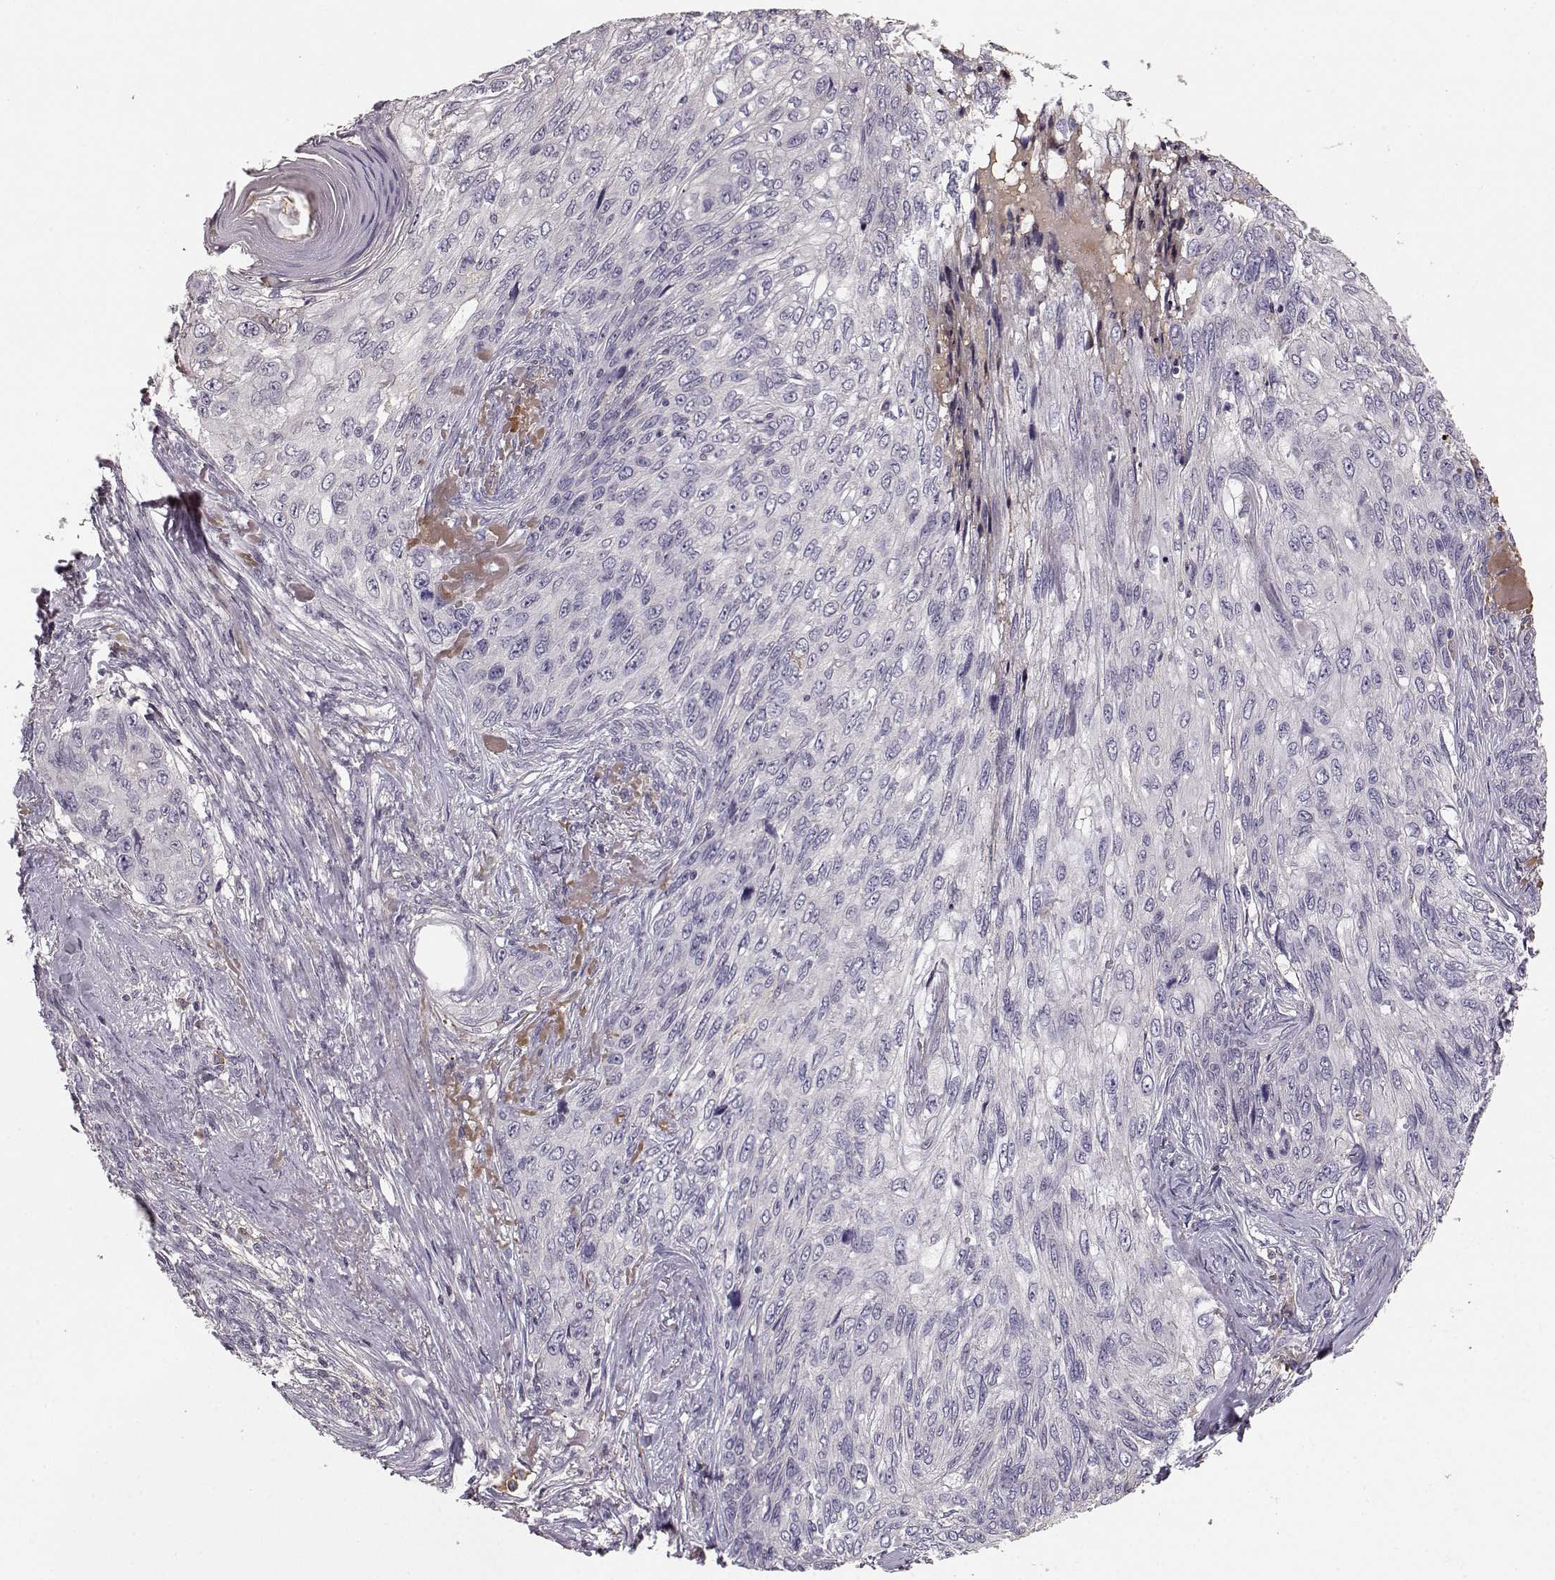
{"staining": {"intensity": "negative", "quantity": "none", "location": "none"}, "tissue": "skin cancer", "cell_type": "Tumor cells", "image_type": "cancer", "snomed": [{"axis": "morphology", "description": "Squamous cell carcinoma, NOS"}, {"axis": "topography", "description": "Skin"}], "caption": "Tumor cells are negative for protein expression in human skin squamous cell carcinoma. (Immunohistochemistry, brightfield microscopy, high magnification).", "gene": "YJEFN3", "patient": {"sex": "male", "age": 92}}